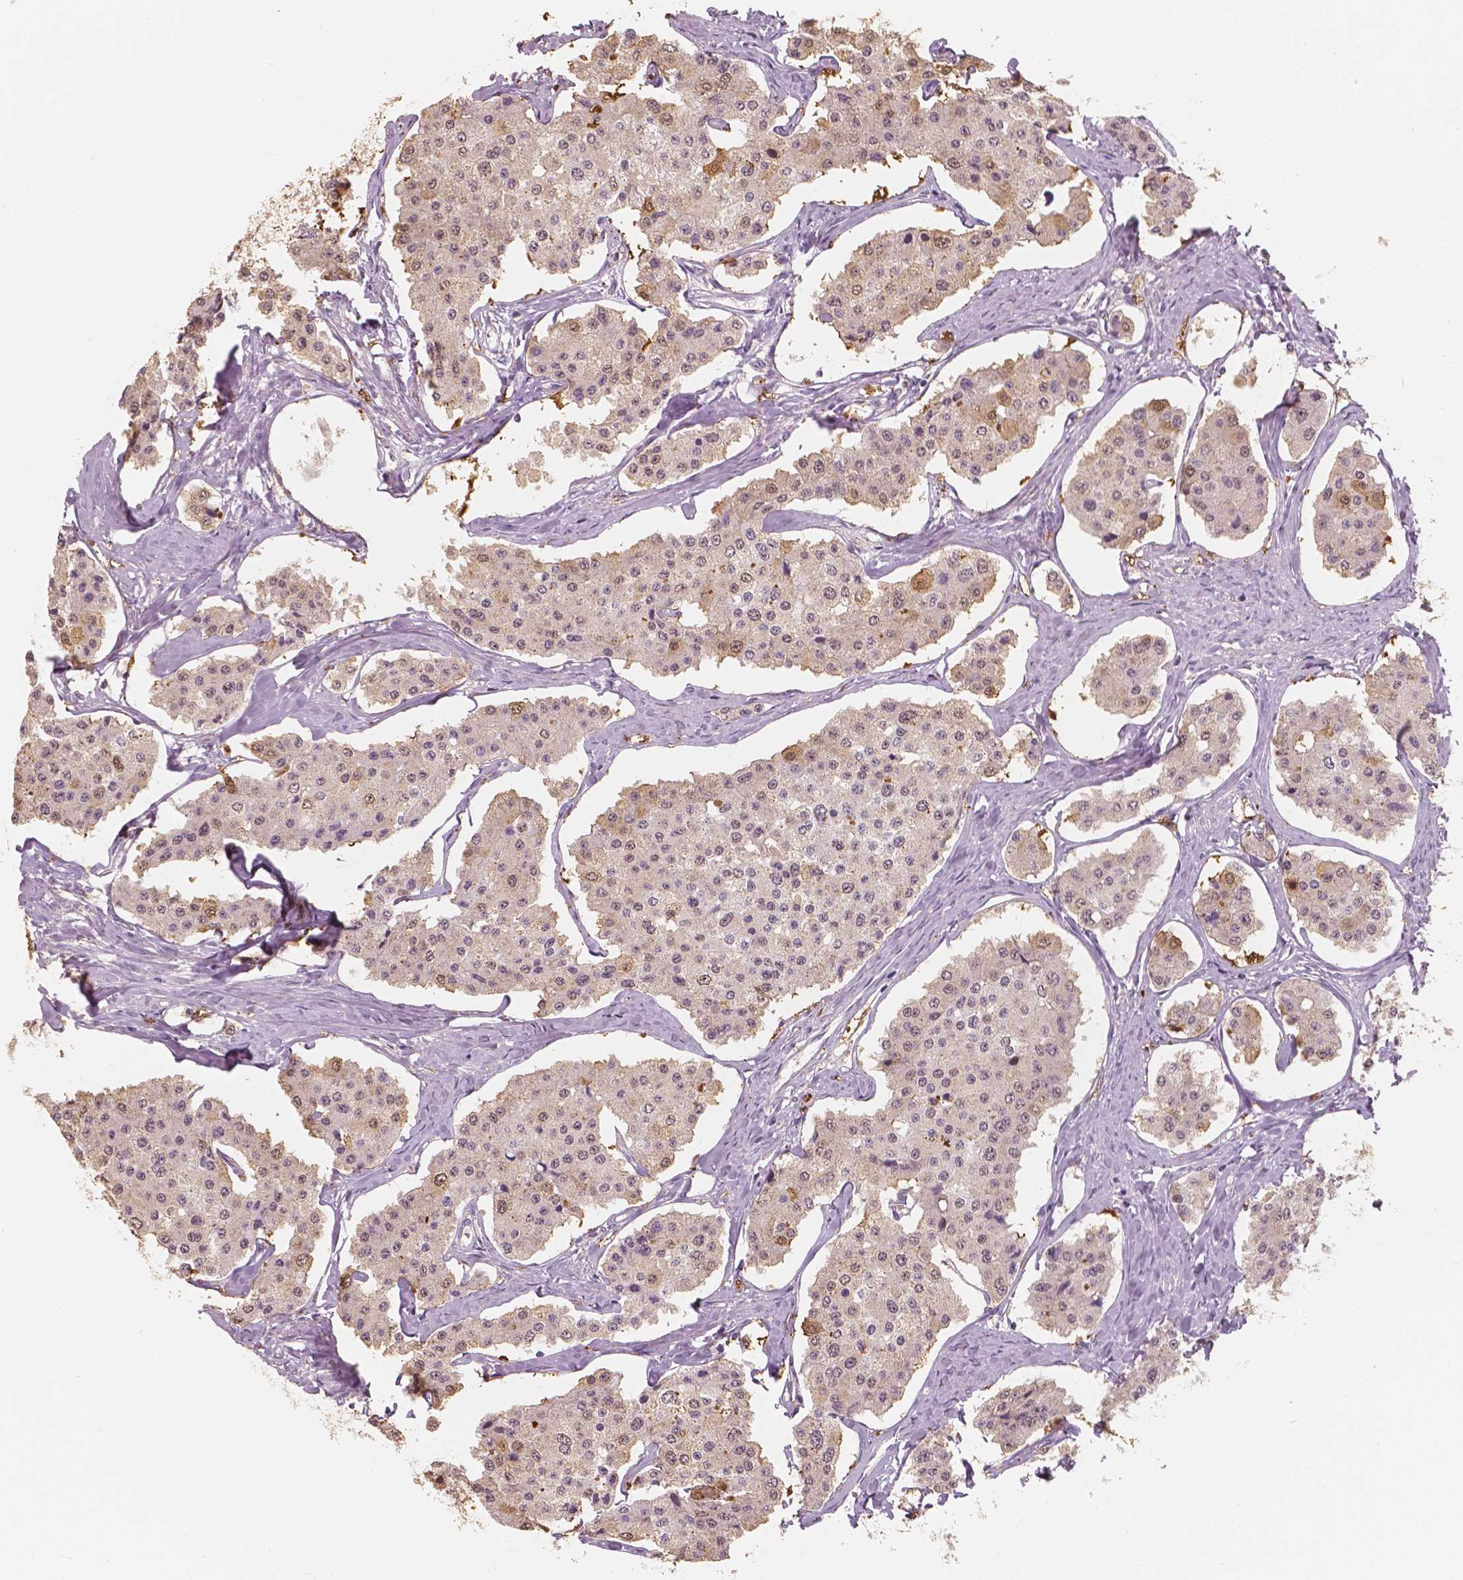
{"staining": {"intensity": "moderate", "quantity": "<25%", "location": "cytoplasmic/membranous"}, "tissue": "carcinoid", "cell_type": "Tumor cells", "image_type": "cancer", "snomed": [{"axis": "morphology", "description": "Carcinoid, malignant, NOS"}, {"axis": "topography", "description": "Small intestine"}], "caption": "Carcinoid stained for a protein shows moderate cytoplasmic/membranous positivity in tumor cells.", "gene": "SAT2", "patient": {"sex": "female", "age": 65}}